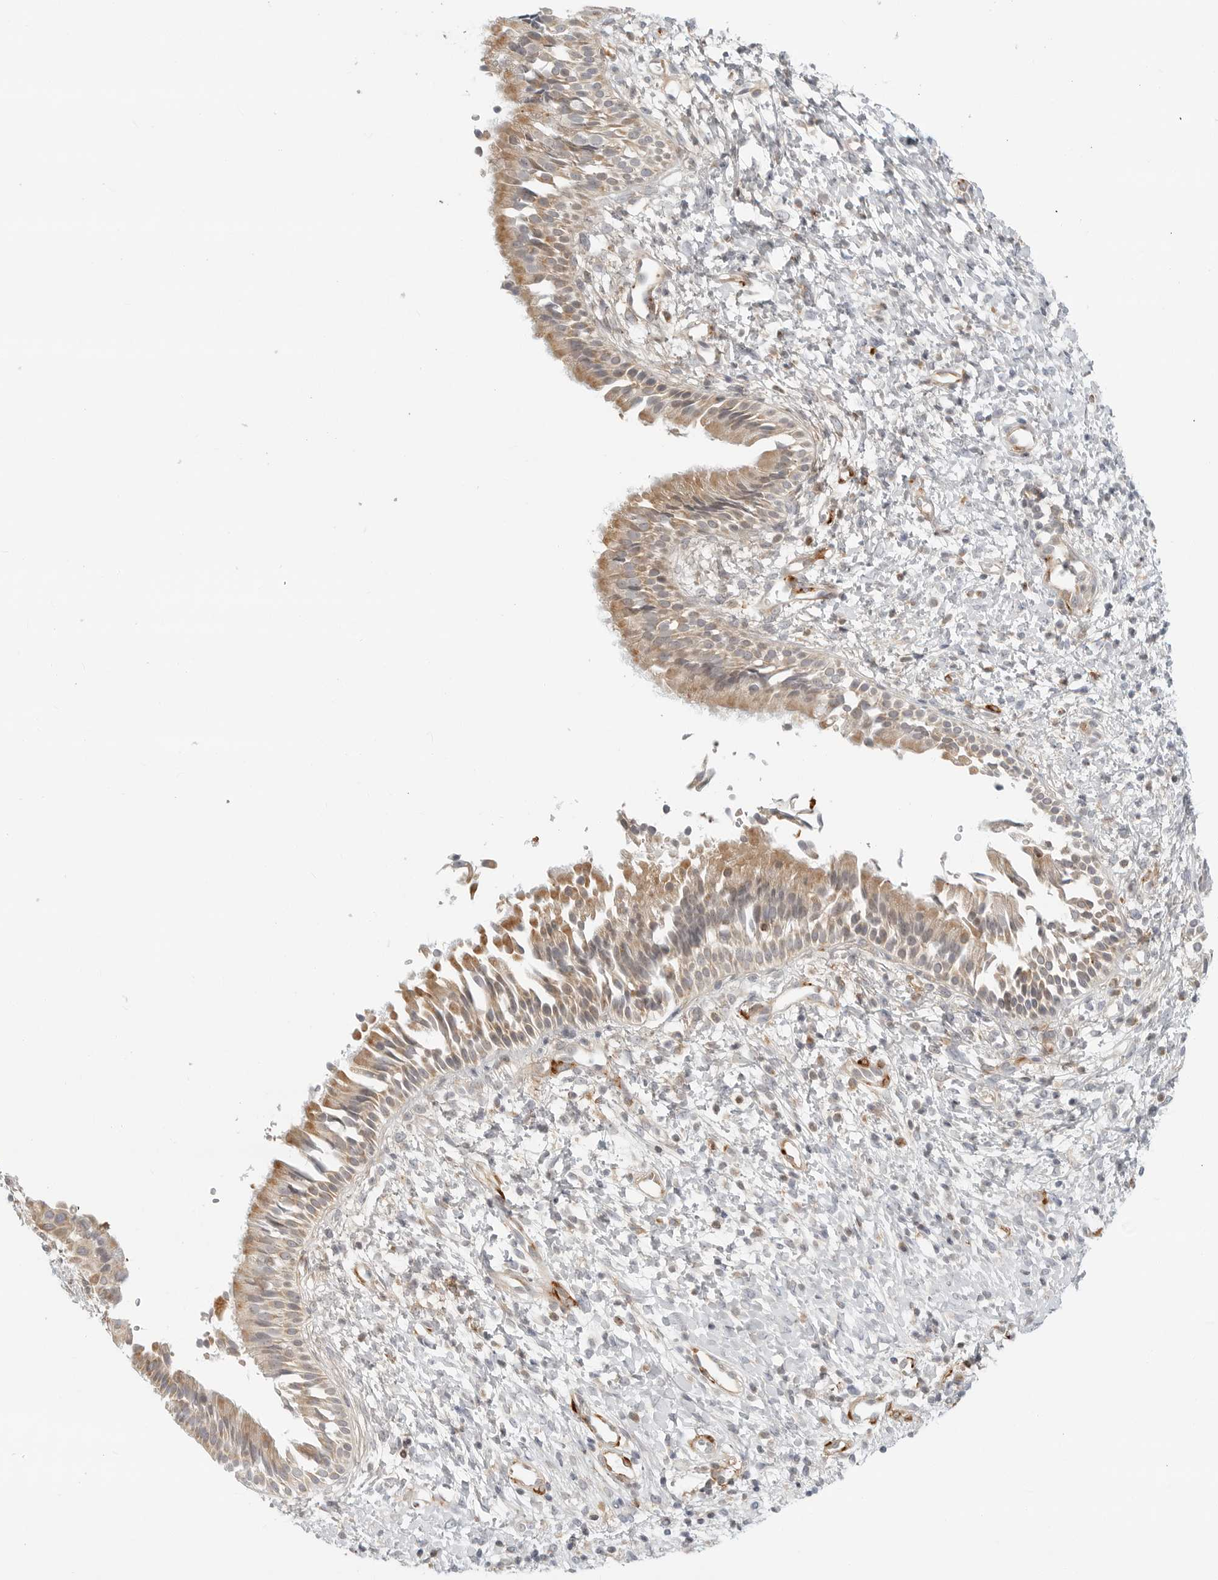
{"staining": {"intensity": "moderate", "quantity": "25%-75%", "location": "cytoplasmic/membranous"}, "tissue": "nasopharynx", "cell_type": "Respiratory epithelial cells", "image_type": "normal", "snomed": [{"axis": "morphology", "description": "Normal tissue, NOS"}, {"axis": "topography", "description": "Nasopharynx"}], "caption": "Immunohistochemistry (IHC) photomicrograph of unremarkable nasopharynx stained for a protein (brown), which reveals medium levels of moderate cytoplasmic/membranous positivity in about 25%-75% of respiratory epithelial cells.", "gene": "C1QTNF1", "patient": {"sex": "male", "age": 22}}